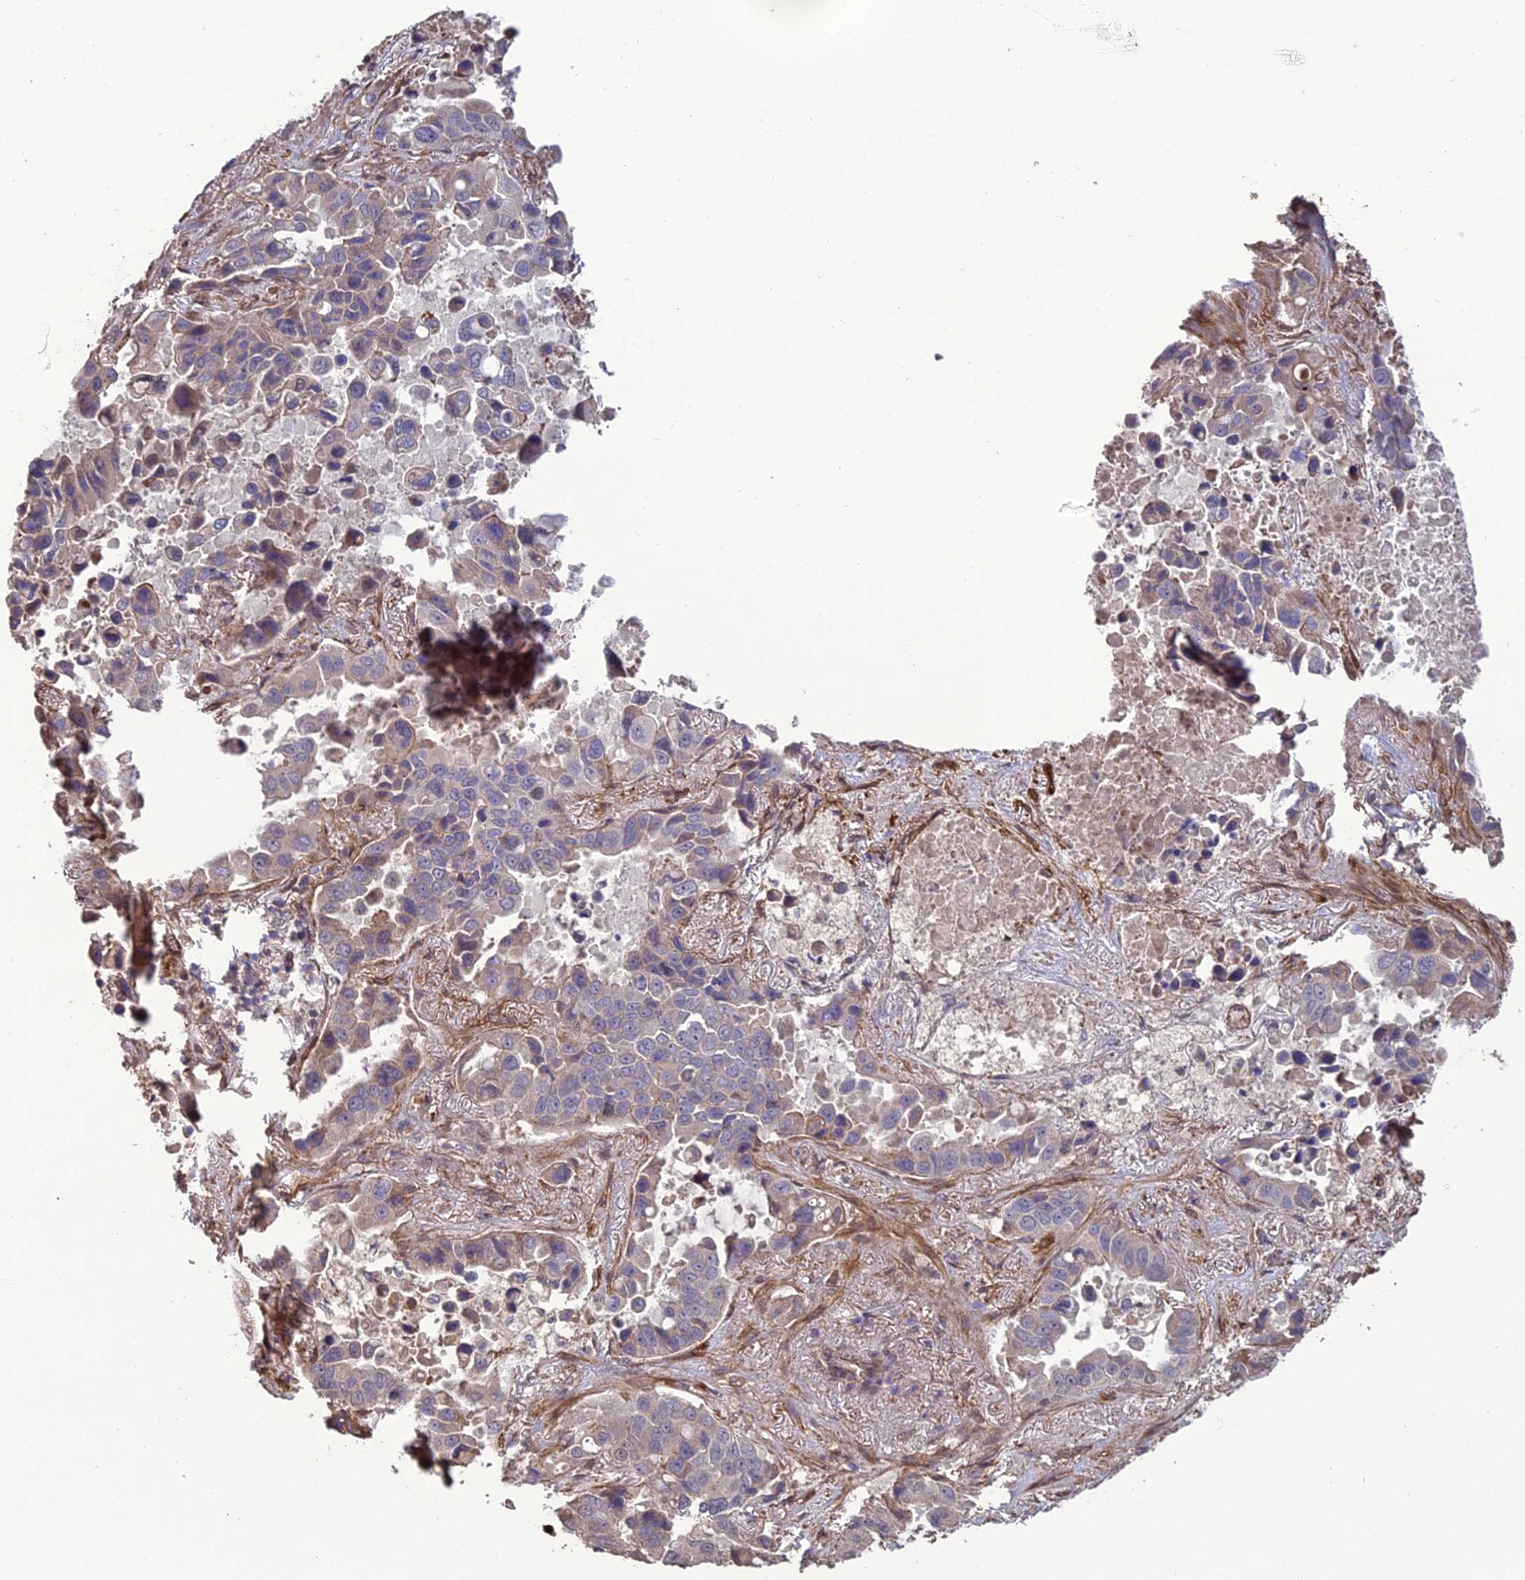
{"staining": {"intensity": "weak", "quantity": "<25%", "location": "cytoplasmic/membranous"}, "tissue": "lung cancer", "cell_type": "Tumor cells", "image_type": "cancer", "snomed": [{"axis": "morphology", "description": "Adenocarcinoma, NOS"}, {"axis": "topography", "description": "Lung"}], "caption": "IHC image of human lung cancer (adenocarcinoma) stained for a protein (brown), which reveals no positivity in tumor cells.", "gene": "ATP6V0A2", "patient": {"sex": "male", "age": 64}}